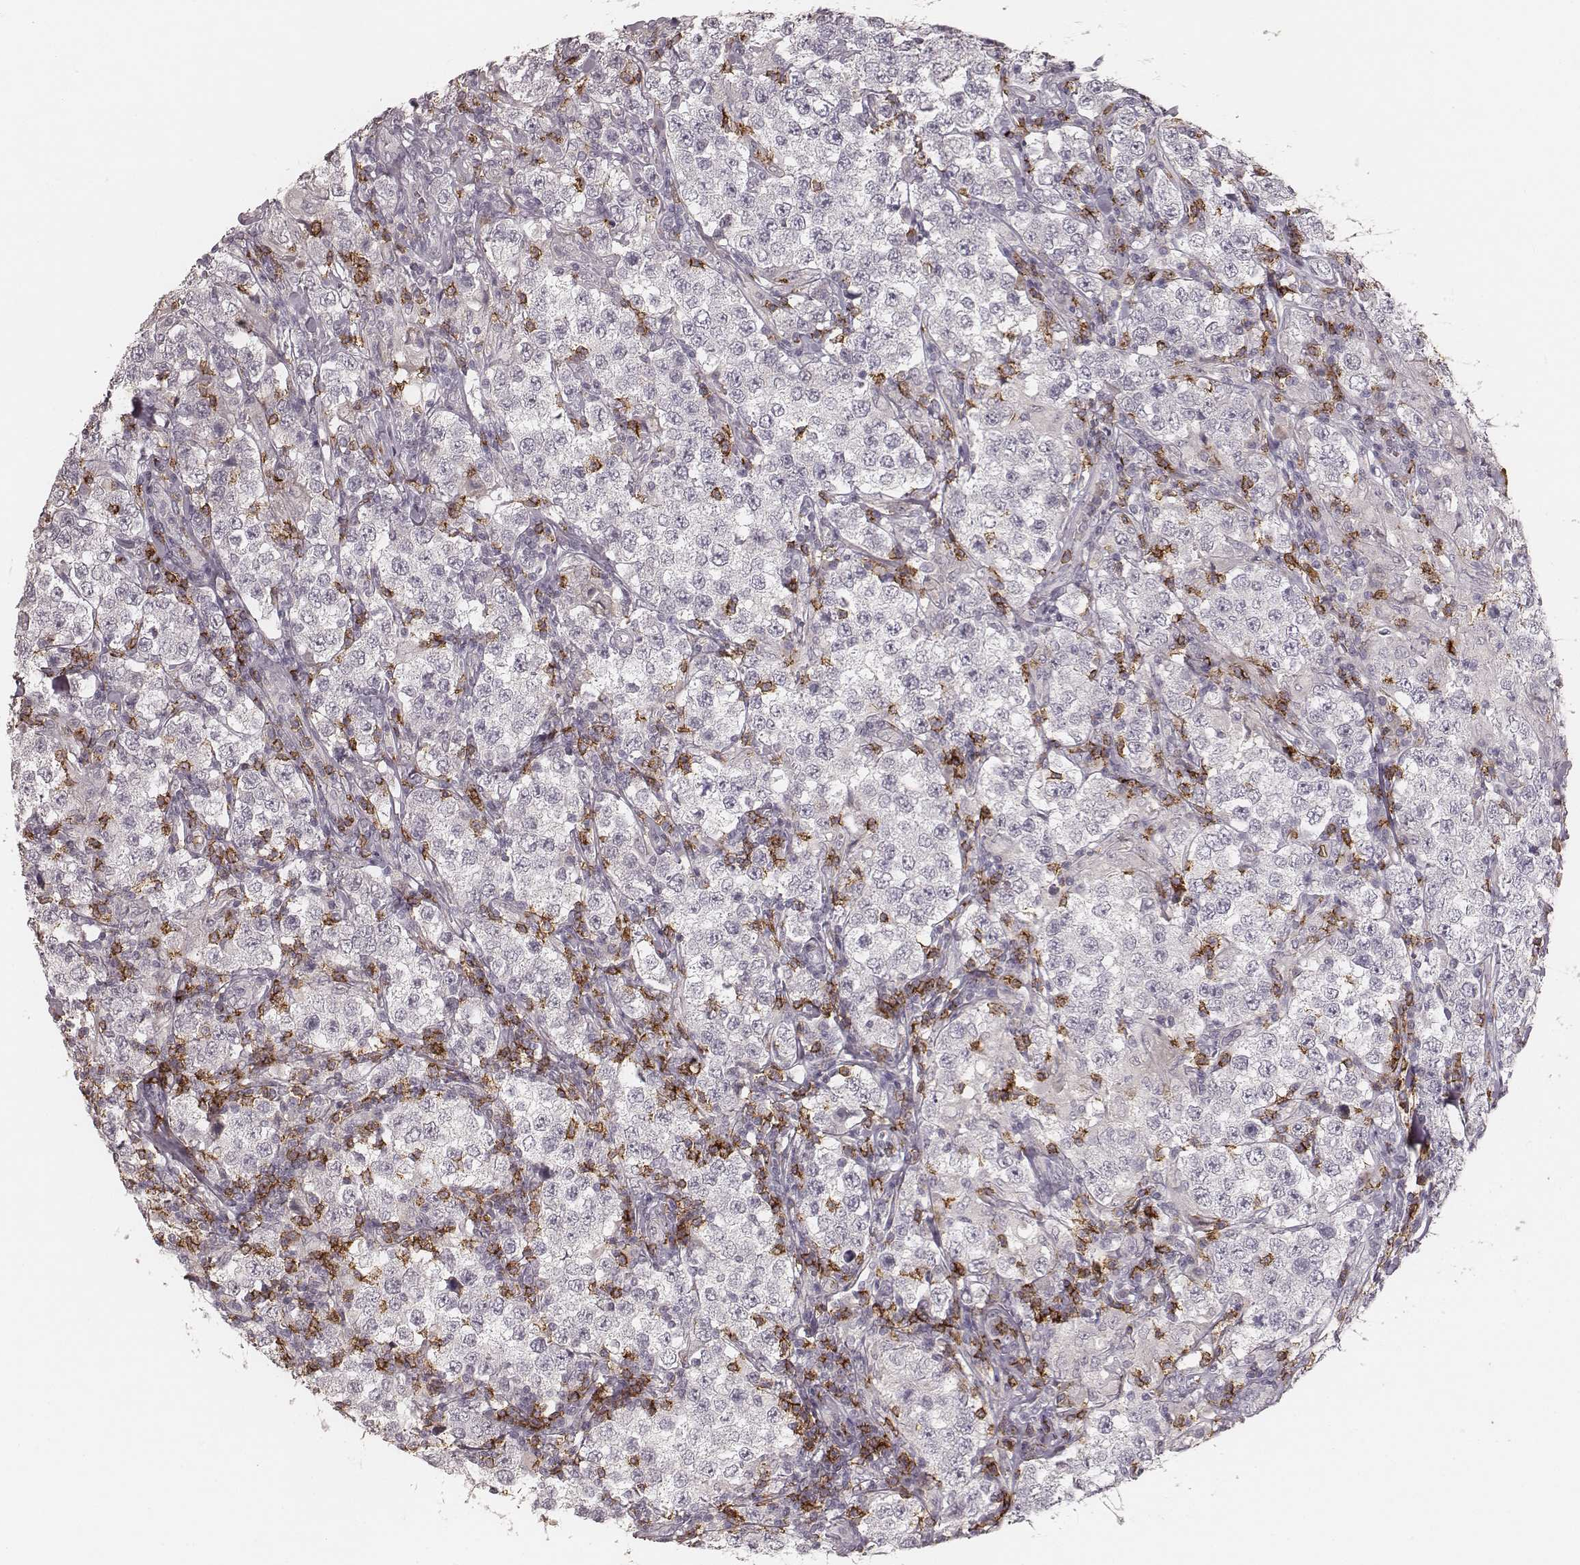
{"staining": {"intensity": "negative", "quantity": "none", "location": "none"}, "tissue": "testis cancer", "cell_type": "Tumor cells", "image_type": "cancer", "snomed": [{"axis": "morphology", "description": "Seminoma, NOS"}, {"axis": "morphology", "description": "Carcinoma, Embryonal, NOS"}, {"axis": "topography", "description": "Testis"}], "caption": "This image is of testis cancer (embryonal carcinoma) stained with immunohistochemistry (IHC) to label a protein in brown with the nuclei are counter-stained blue. There is no positivity in tumor cells. (DAB (3,3'-diaminobenzidine) IHC with hematoxylin counter stain).", "gene": "CD8A", "patient": {"sex": "male", "age": 41}}